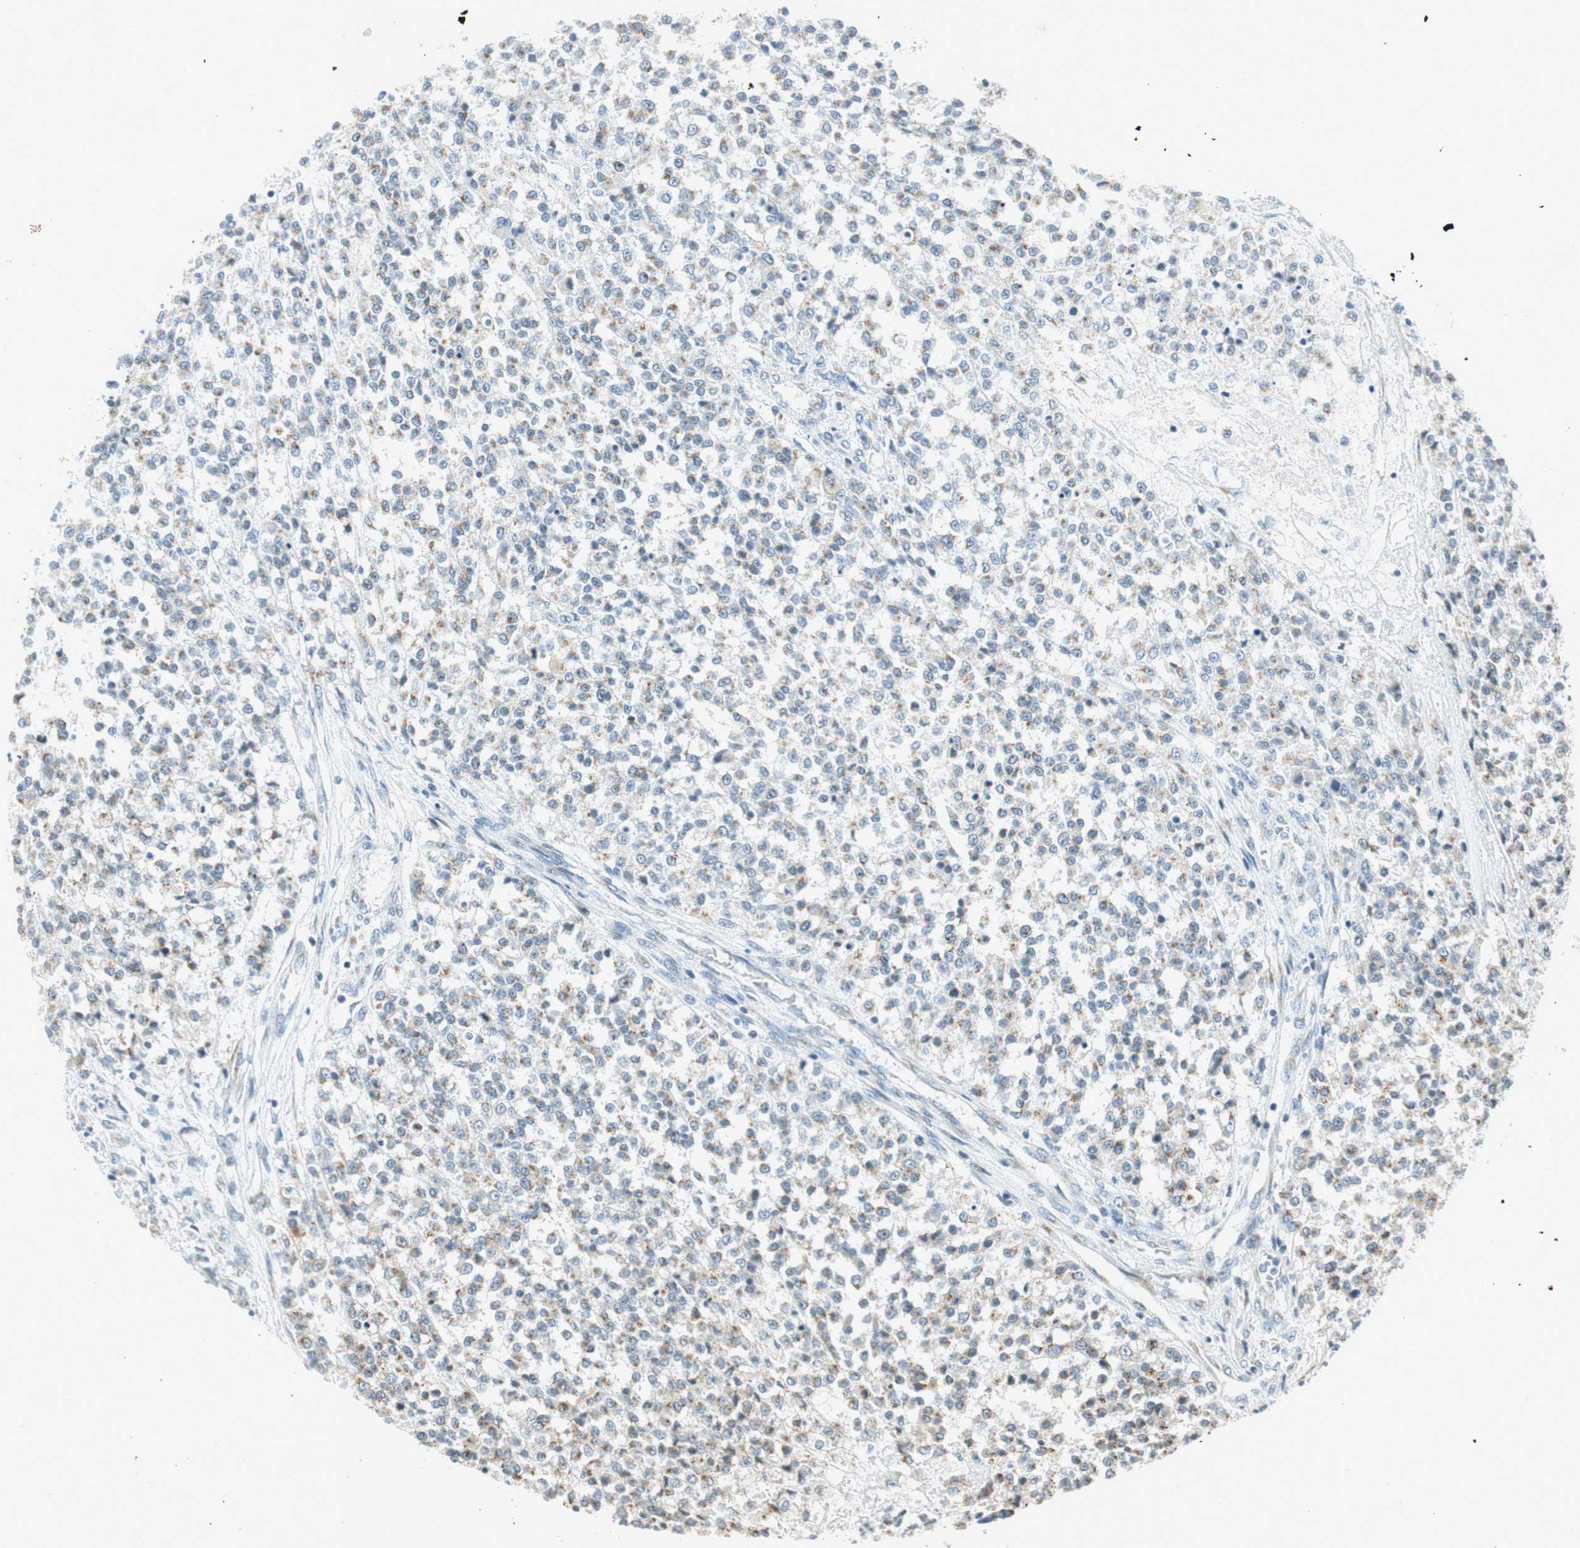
{"staining": {"intensity": "weak", "quantity": "<25%", "location": "cytoplasmic/membranous"}, "tissue": "testis cancer", "cell_type": "Tumor cells", "image_type": "cancer", "snomed": [{"axis": "morphology", "description": "Seminoma, NOS"}, {"axis": "topography", "description": "Testis"}], "caption": "Photomicrograph shows no protein positivity in tumor cells of testis cancer (seminoma) tissue.", "gene": "NEO1", "patient": {"sex": "male", "age": 59}}